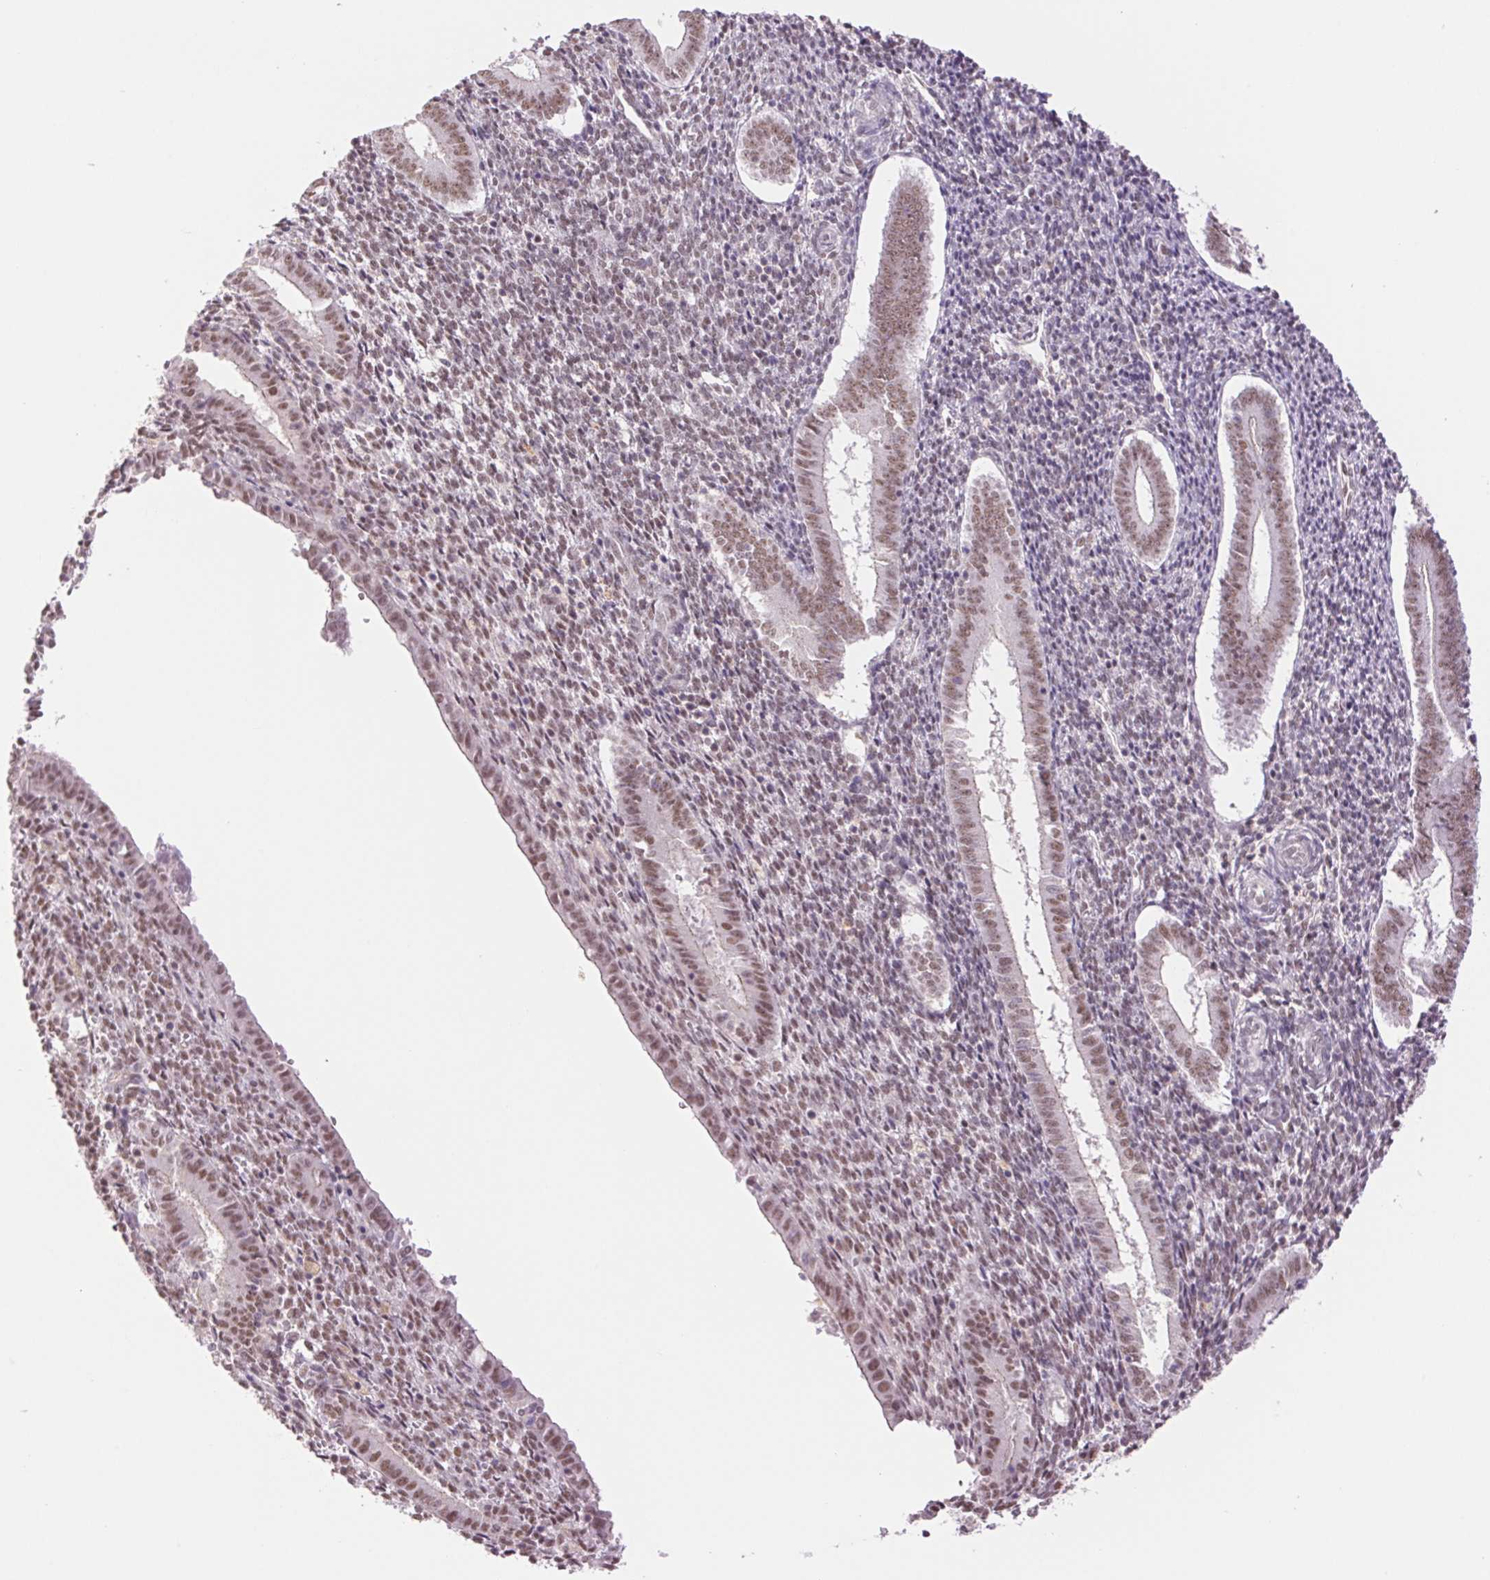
{"staining": {"intensity": "moderate", "quantity": ">75%", "location": "nuclear"}, "tissue": "endometrium", "cell_type": "Cells in endometrial stroma", "image_type": "normal", "snomed": [{"axis": "morphology", "description": "Normal tissue, NOS"}, {"axis": "topography", "description": "Endometrium"}], "caption": "IHC photomicrograph of normal endometrium: human endometrium stained using IHC shows medium levels of moderate protein expression localized specifically in the nuclear of cells in endometrial stroma, appearing as a nuclear brown color.", "gene": "RPRD1B", "patient": {"sex": "female", "age": 25}}